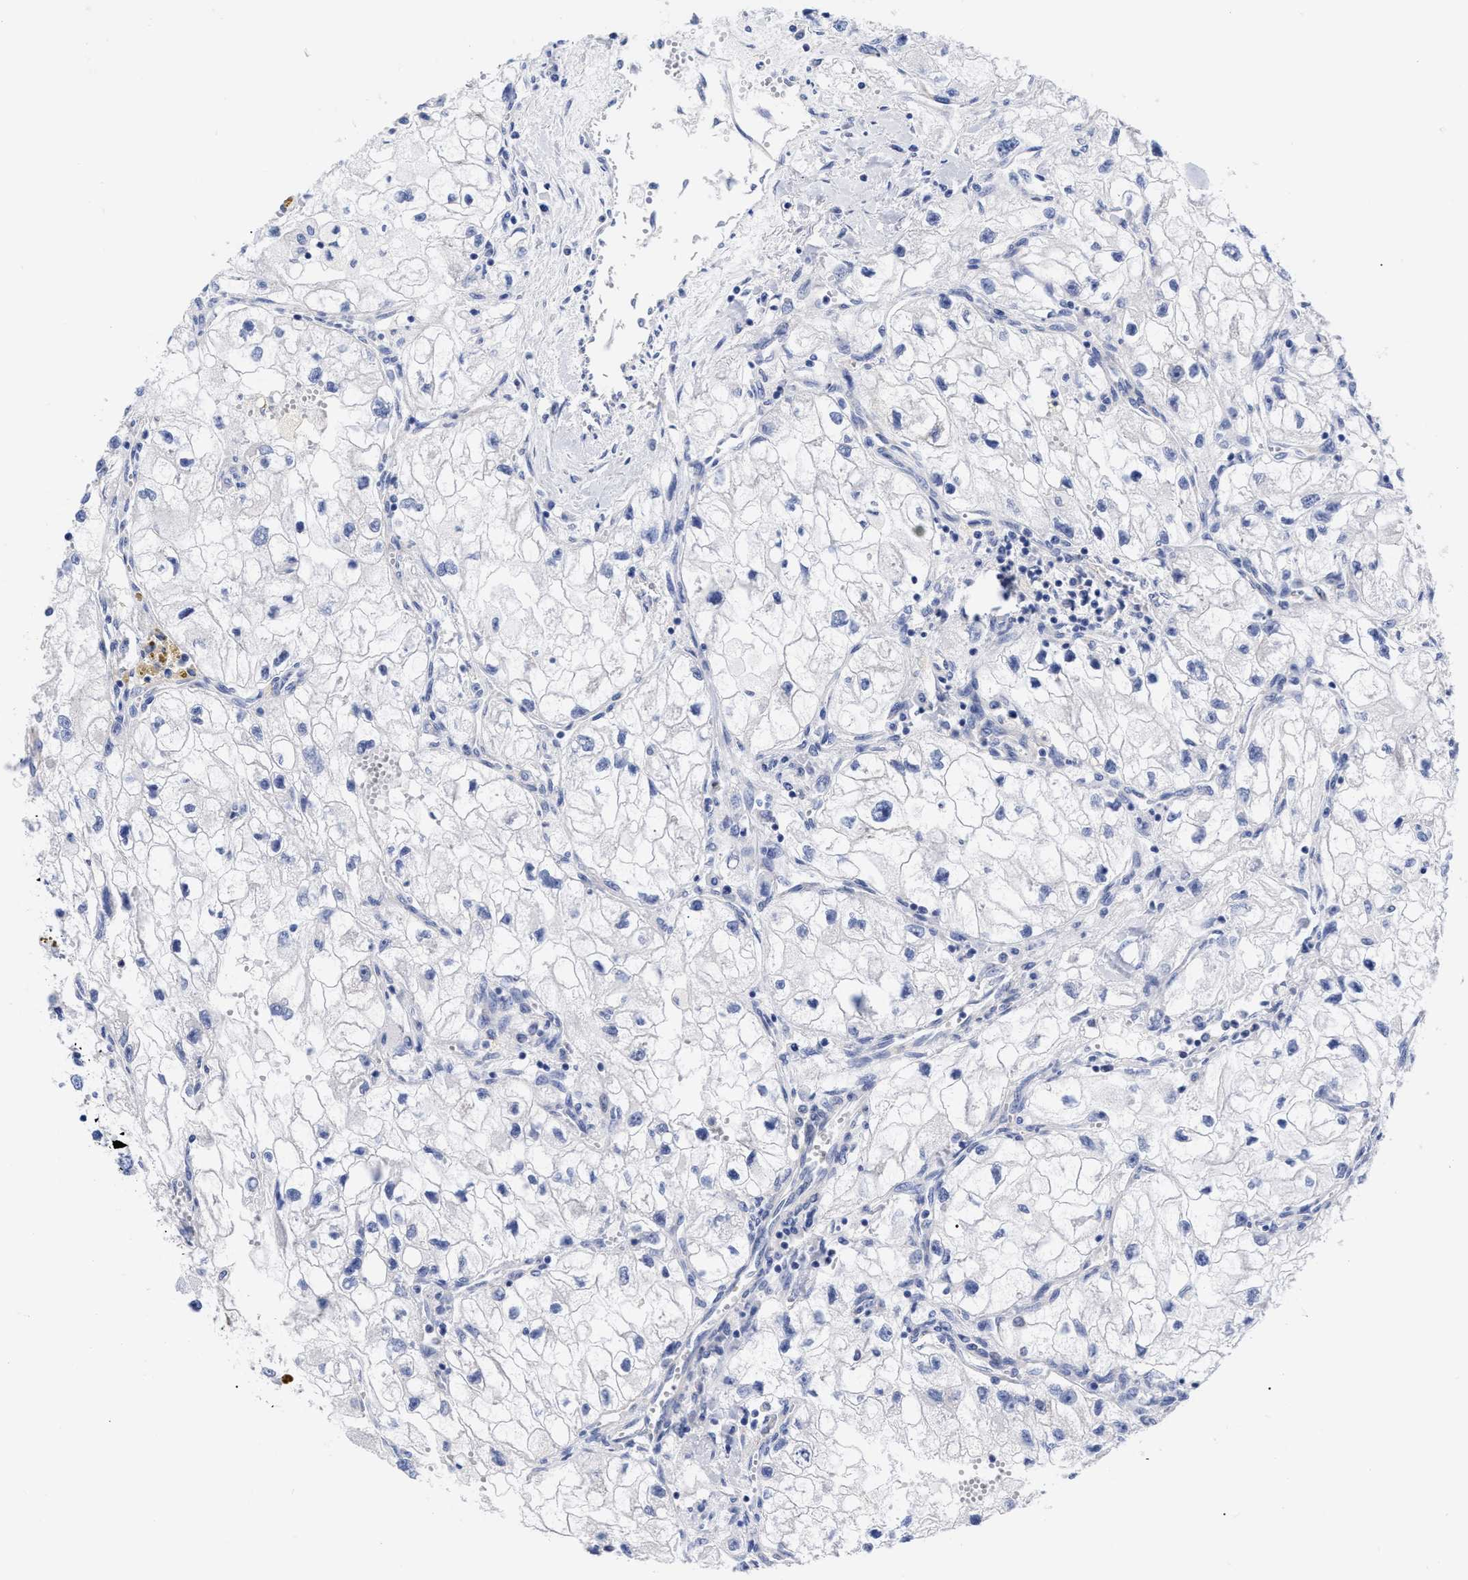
{"staining": {"intensity": "negative", "quantity": "none", "location": "none"}, "tissue": "renal cancer", "cell_type": "Tumor cells", "image_type": "cancer", "snomed": [{"axis": "morphology", "description": "Adenocarcinoma, NOS"}, {"axis": "topography", "description": "Kidney"}], "caption": "DAB (3,3'-diaminobenzidine) immunohistochemical staining of human renal cancer demonstrates no significant expression in tumor cells.", "gene": "IRAG2", "patient": {"sex": "female", "age": 70}}